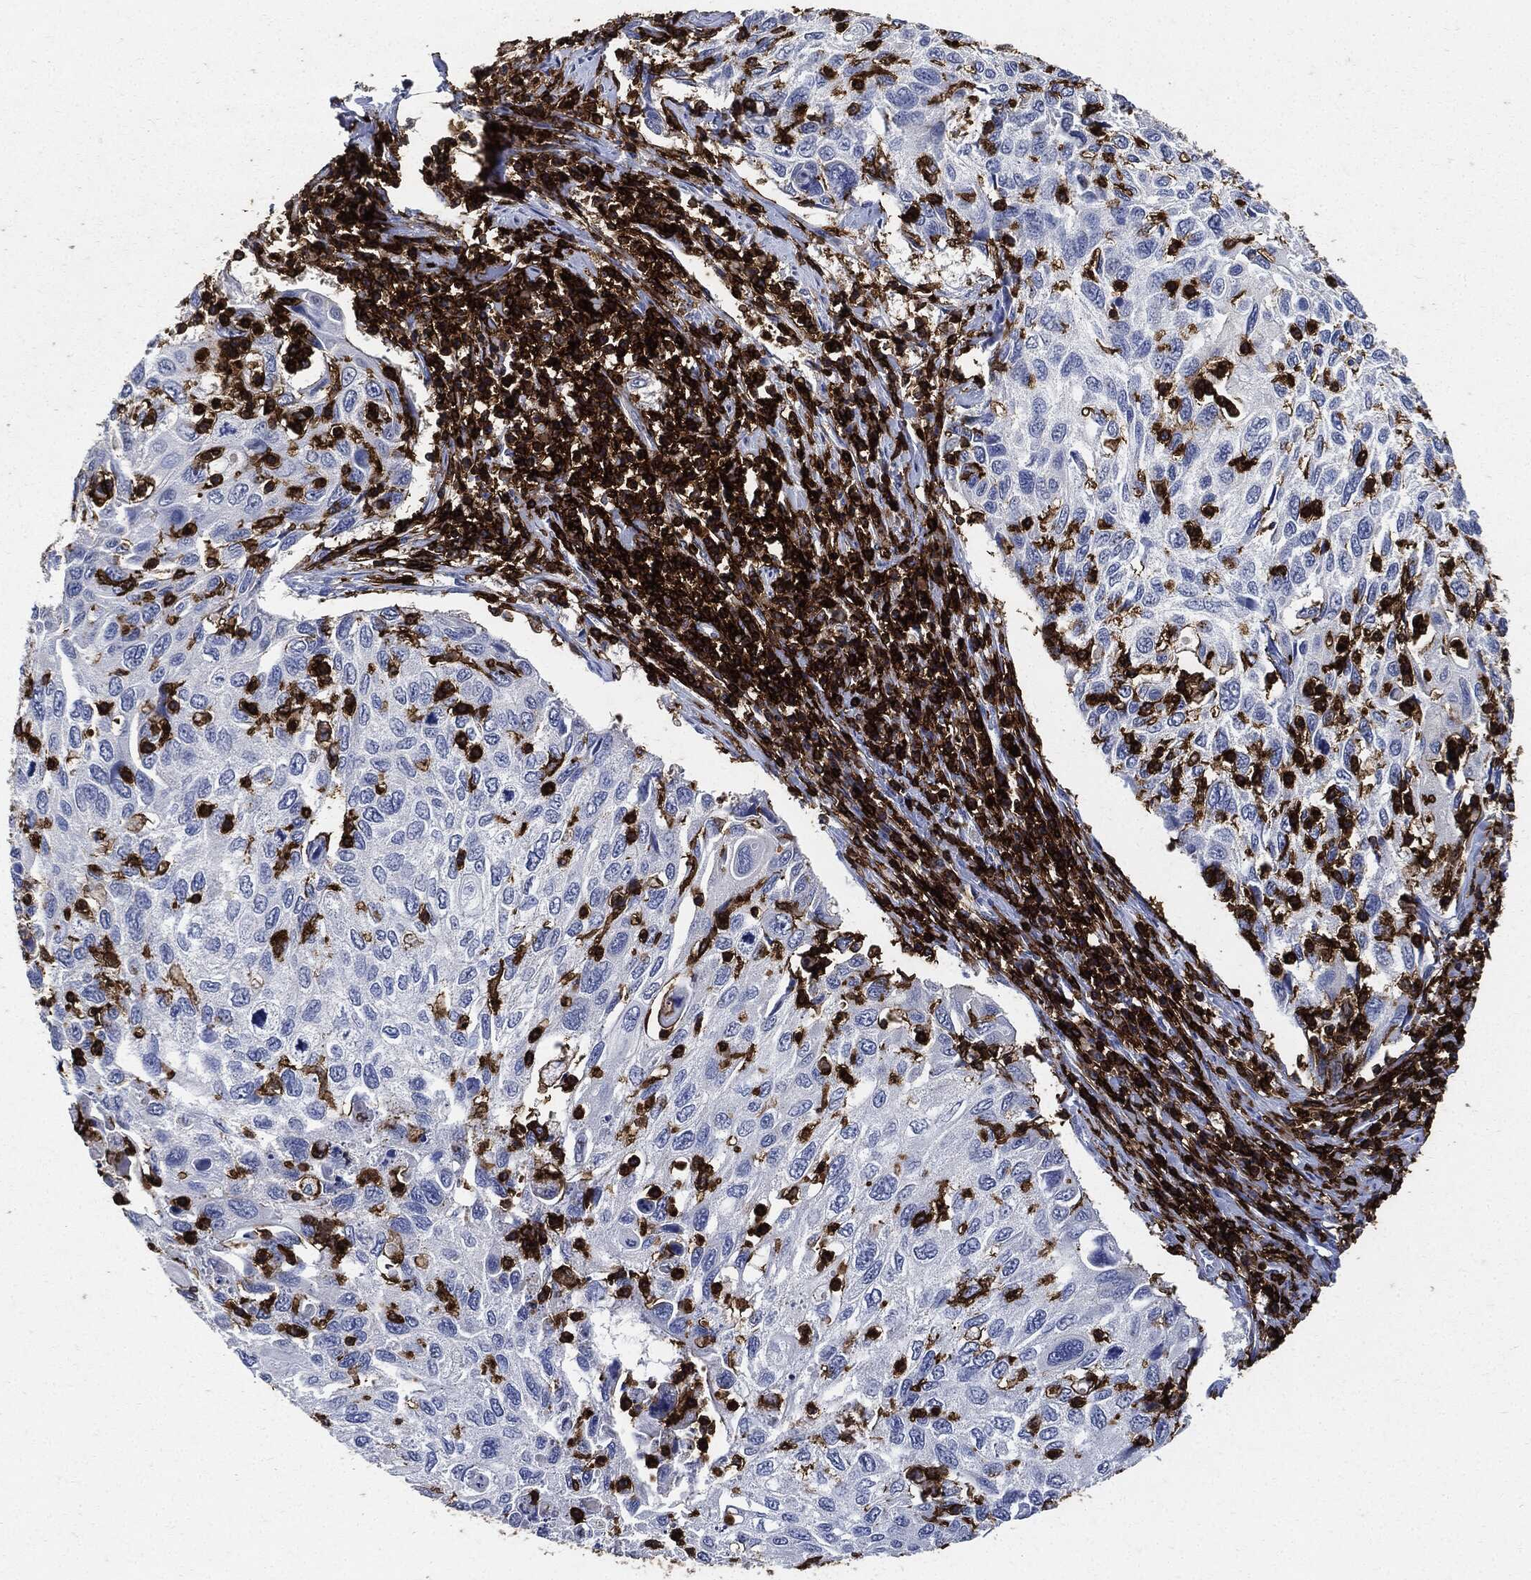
{"staining": {"intensity": "negative", "quantity": "none", "location": "none"}, "tissue": "cervical cancer", "cell_type": "Tumor cells", "image_type": "cancer", "snomed": [{"axis": "morphology", "description": "Squamous cell carcinoma, NOS"}, {"axis": "topography", "description": "Cervix"}], "caption": "This is a histopathology image of IHC staining of squamous cell carcinoma (cervical), which shows no expression in tumor cells.", "gene": "PTPRC", "patient": {"sex": "female", "age": 70}}